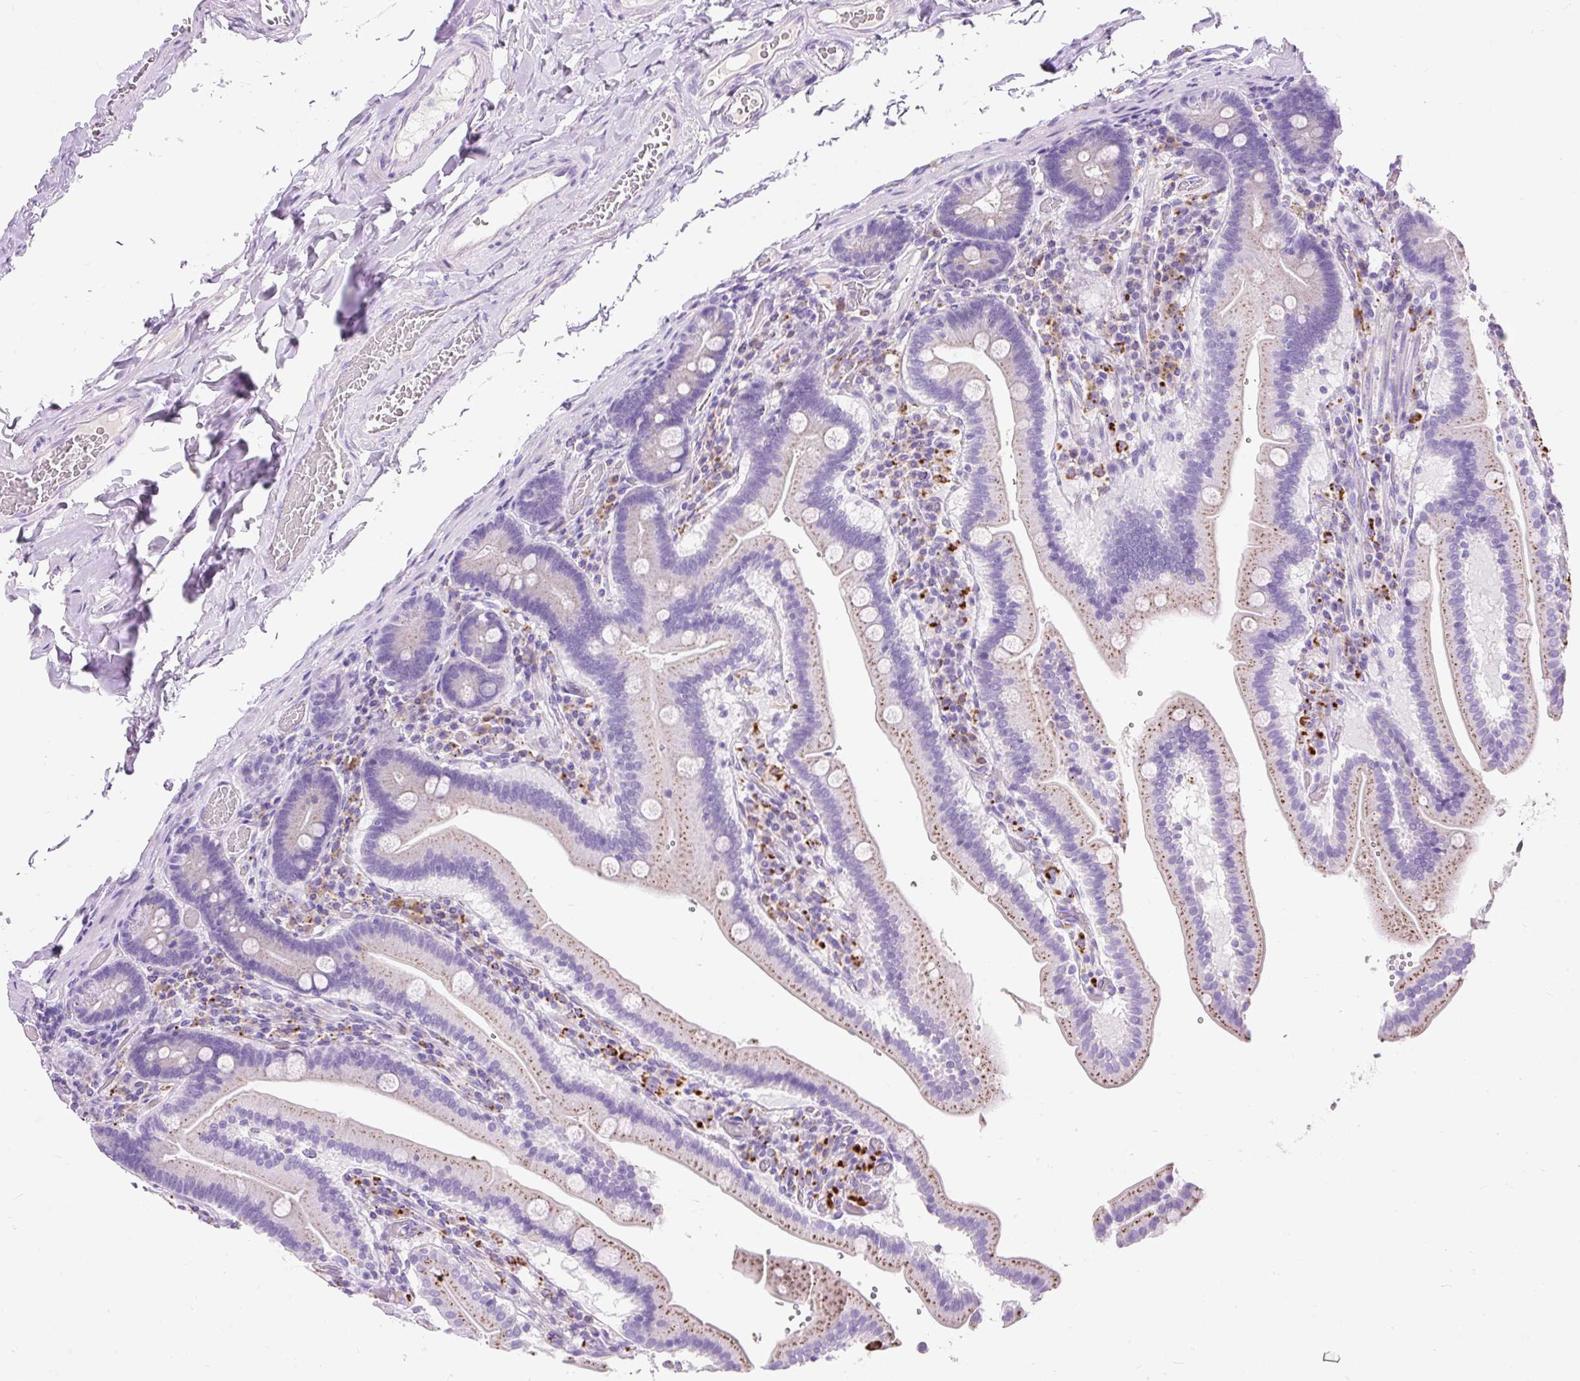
{"staining": {"intensity": "moderate", "quantity": "25%-75%", "location": "cytoplasmic/membranous"}, "tissue": "duodenum", "cell_type": "Glandular cells", "image_type": "normal", "snomed": [{"axis": "morphology", "description": "Normal tissue, NOS"}, {"axis": "topography", "description": "Duodenum"}], "caption": "A medium amount of moderate cytoplasmic/membranous staining is seen in approximately 25%-75% of glandular cells in unremarkable duodenum. (IHC, brightfield microscopy, high magnification).", "gene": "HEXB", "patient": {"sex": "female", "age": 62}}